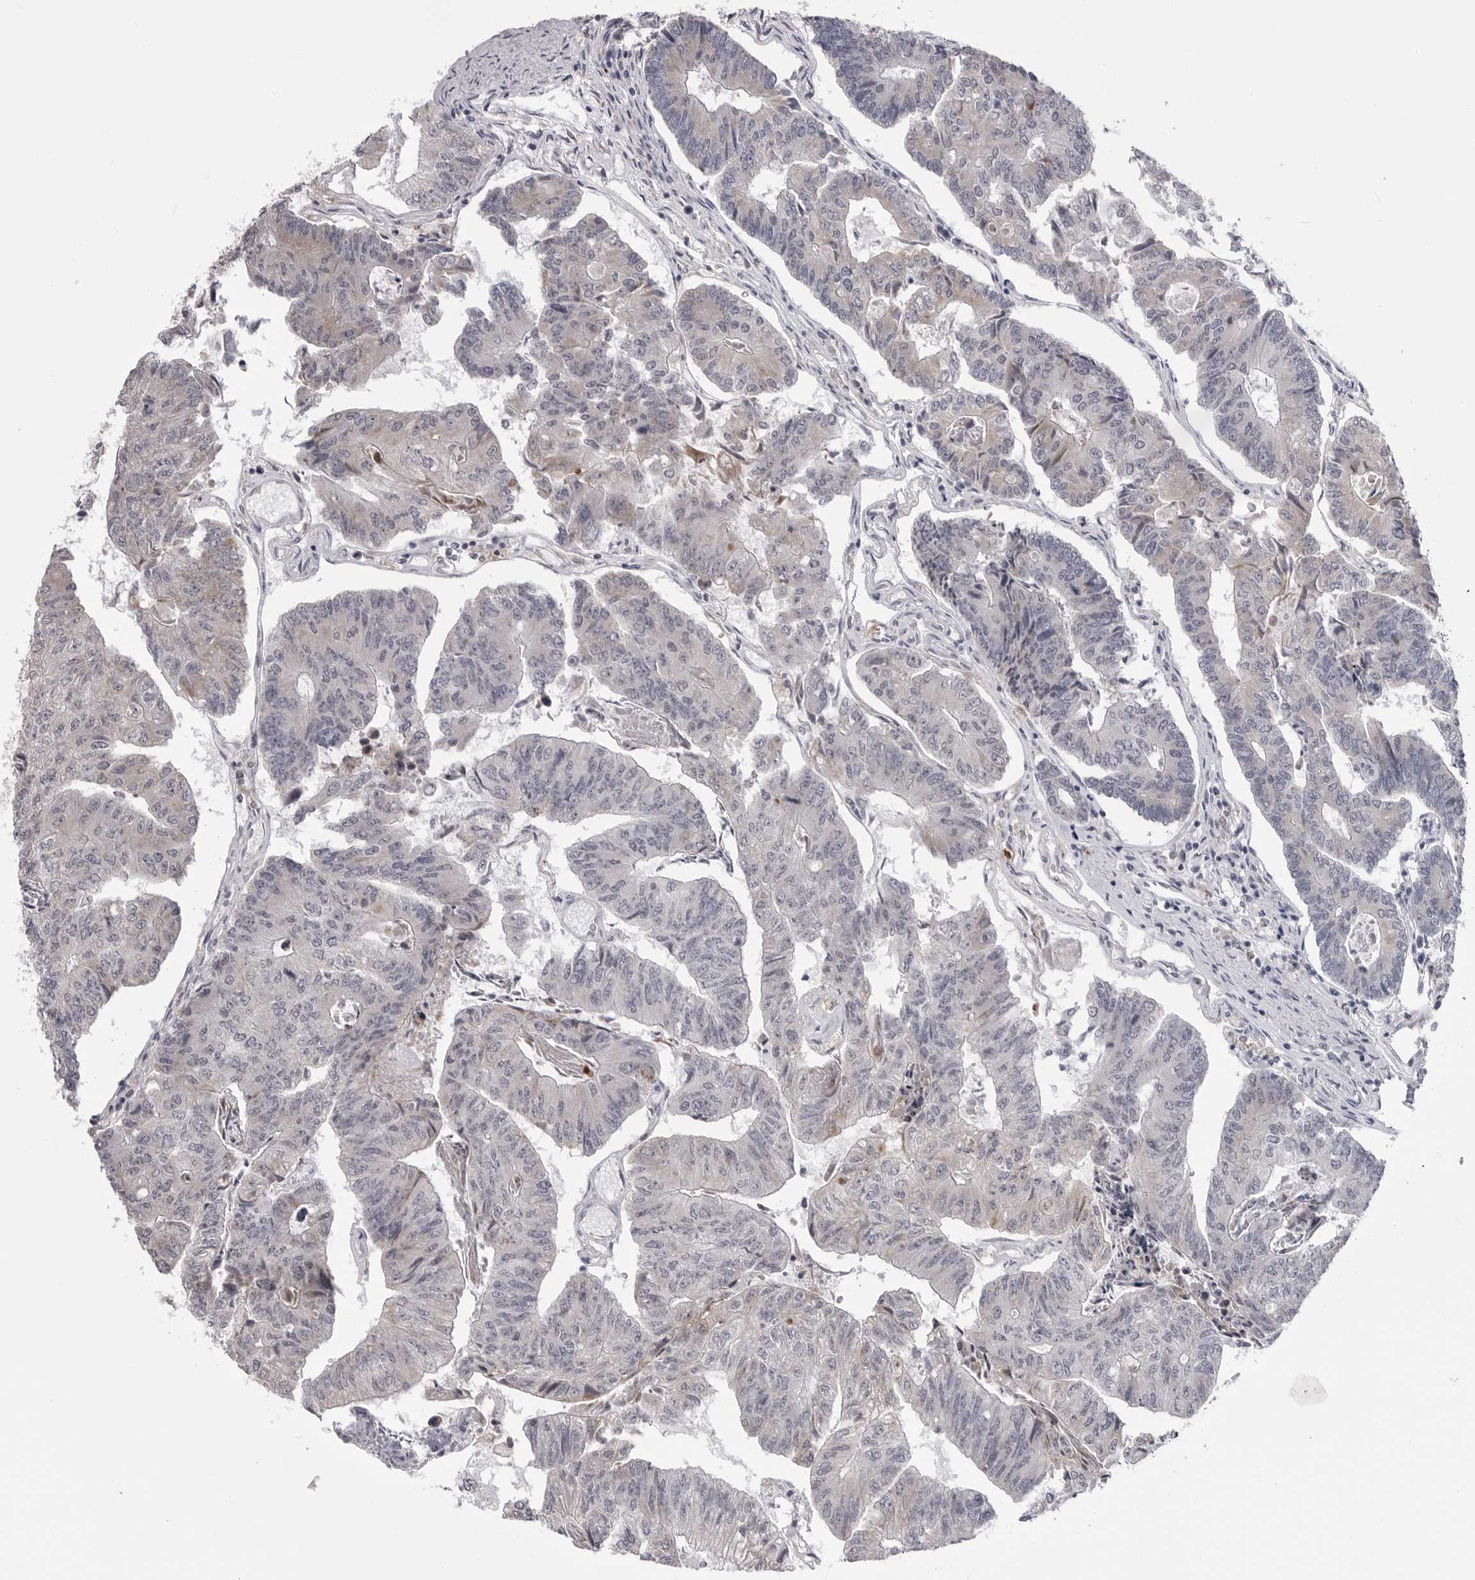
{"staining": {"intensity": "negative", "quantity": "none", "location": "none"}, "tissue": "colorectal cancer", "cell_type": "Tumor cells", "image_type": "cancer", "snomed": [{"axis": "morphology", "description": "Adenocarcinoma, NOS"}, {"axis": "topography", "description": "Colon"}], "caption": "High power microscopy photomicrograph of an immunohistochemistry (IHC) photomicrograph of colorectal cancer (adenocarcinoma), revealing no significant positivity in tumor cells.", "gene": "STAP2", "patient": {"sex": "female", "age": 67}}